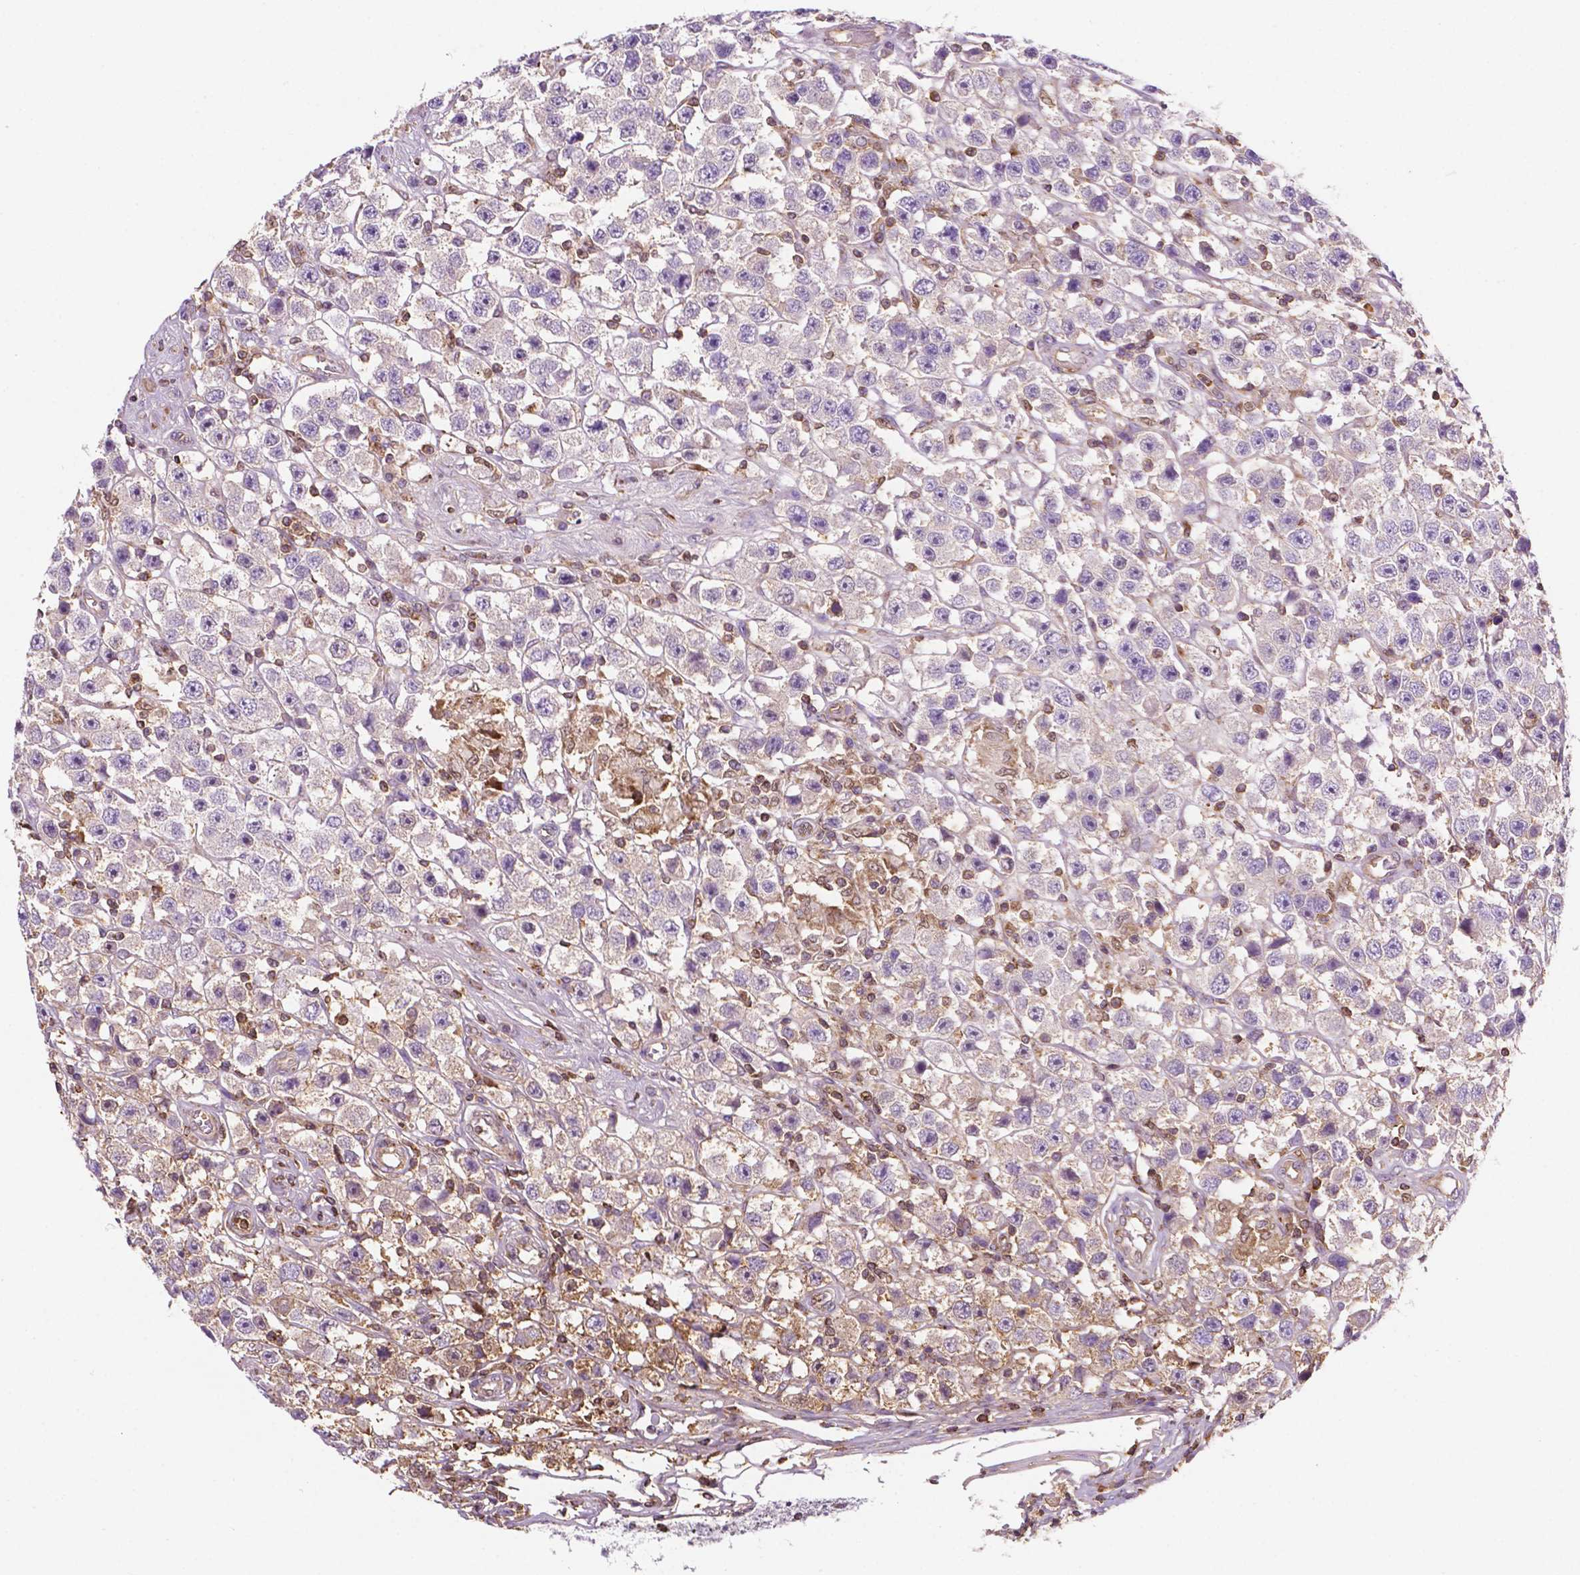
{"staining": {"intensity": "negative", "quantity": "none", "location": "none"}, "tissue": "testis cancer", "cell_type": "Tumor cells", "image_type": "cancer", "snomed": [{"axis": "morphology", "description": "Seminoma, NOS"}, {"axis": "topography", "description": "Testis"}], "caption": "An image of testis cancer (seminoma) stained for a protein reveals no brown staining in tumor cells. Brightfield microscopy of immunohistochemistry (IHC) stained with DAB (3,3'-diaminobenzidine) (brown) and hematoxylin (blue), captured at high magnification.", "gene": "DCN", "patient": {"sex": "male", "age": 45}}